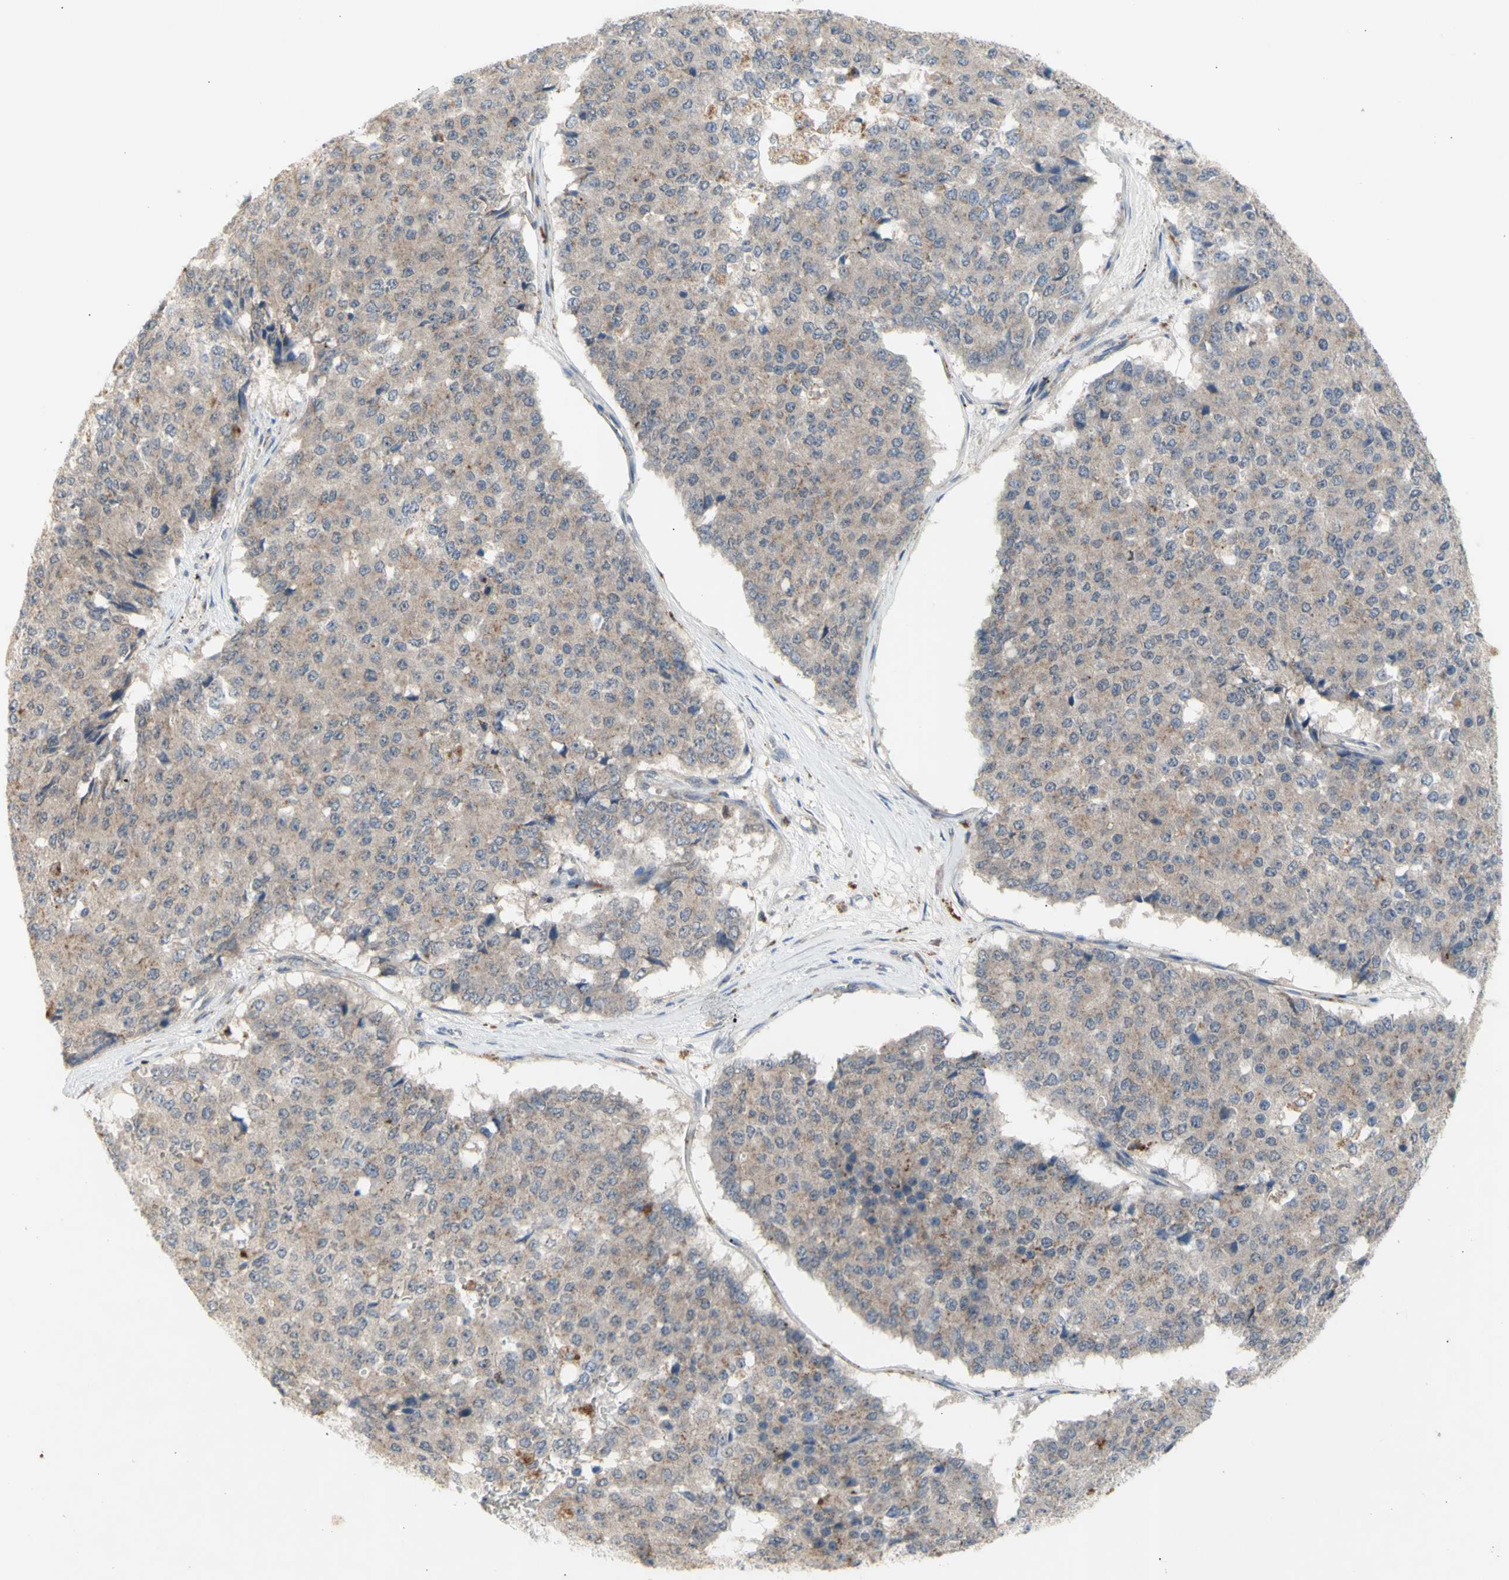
{"staining": {"intensity": "weak", "quantity": ">75%", "location": "cytoplasmic/membranous"}, "tissue": "pancreatic cancer", "cell_type": "Tumor cells", "image_type": "cancer", "snomed": [{"axis": "morphology", "description": "Adenocarcinoma, NOS"}, {"axis": "topography", "description": "Pancreas"}], "caption": "Protein analysis of pancreatic cancer tissue shows weak cytoplasmic/membranous positivity in approximately >75% of tumor cells.", "gene": "NLRP1", "patient": {"sex": "male", "age": 50}}